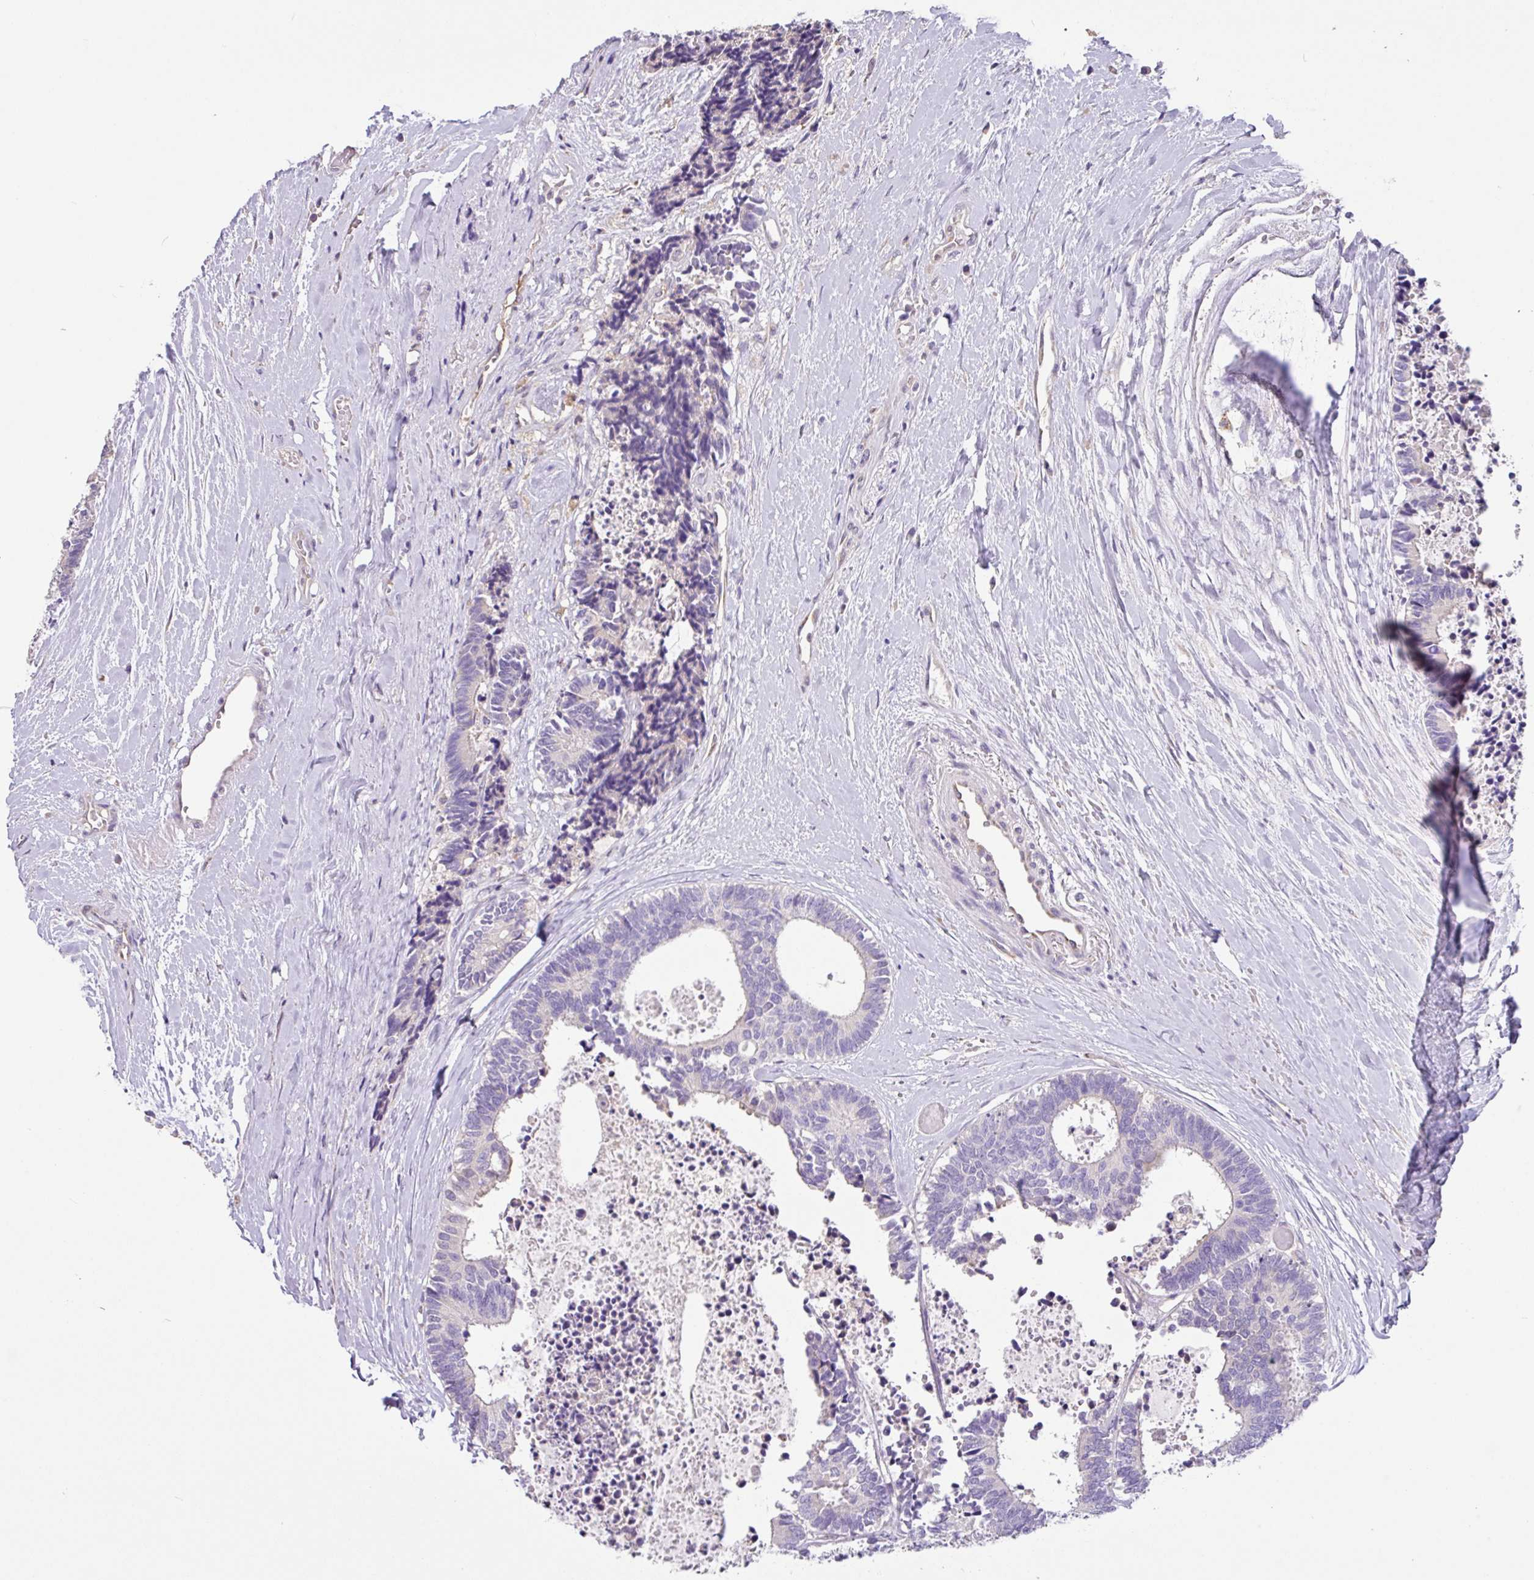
{"staining": {"intensity": "negative", "quantity": "none", "location": "none"}, "tissue": "colorectal cancer", "cell_type": "Tumor cells", "image_type": "cancer", "snomed": [{"axis": "morphology", "description": "Adenocarcinoma, NOS"}, {"axis": "topography", "description": "Colon"}, {"axis": "topography", "description": "Rectum"}], "caption": "Tumor cells show no significant positivity in adenocarcinoma (colorectal). (Immunohistochemistry (ihc), brightfield microscopy, high magnification).", "gene": "ZG16", "patient": {"sex": "male", "age": 57}}